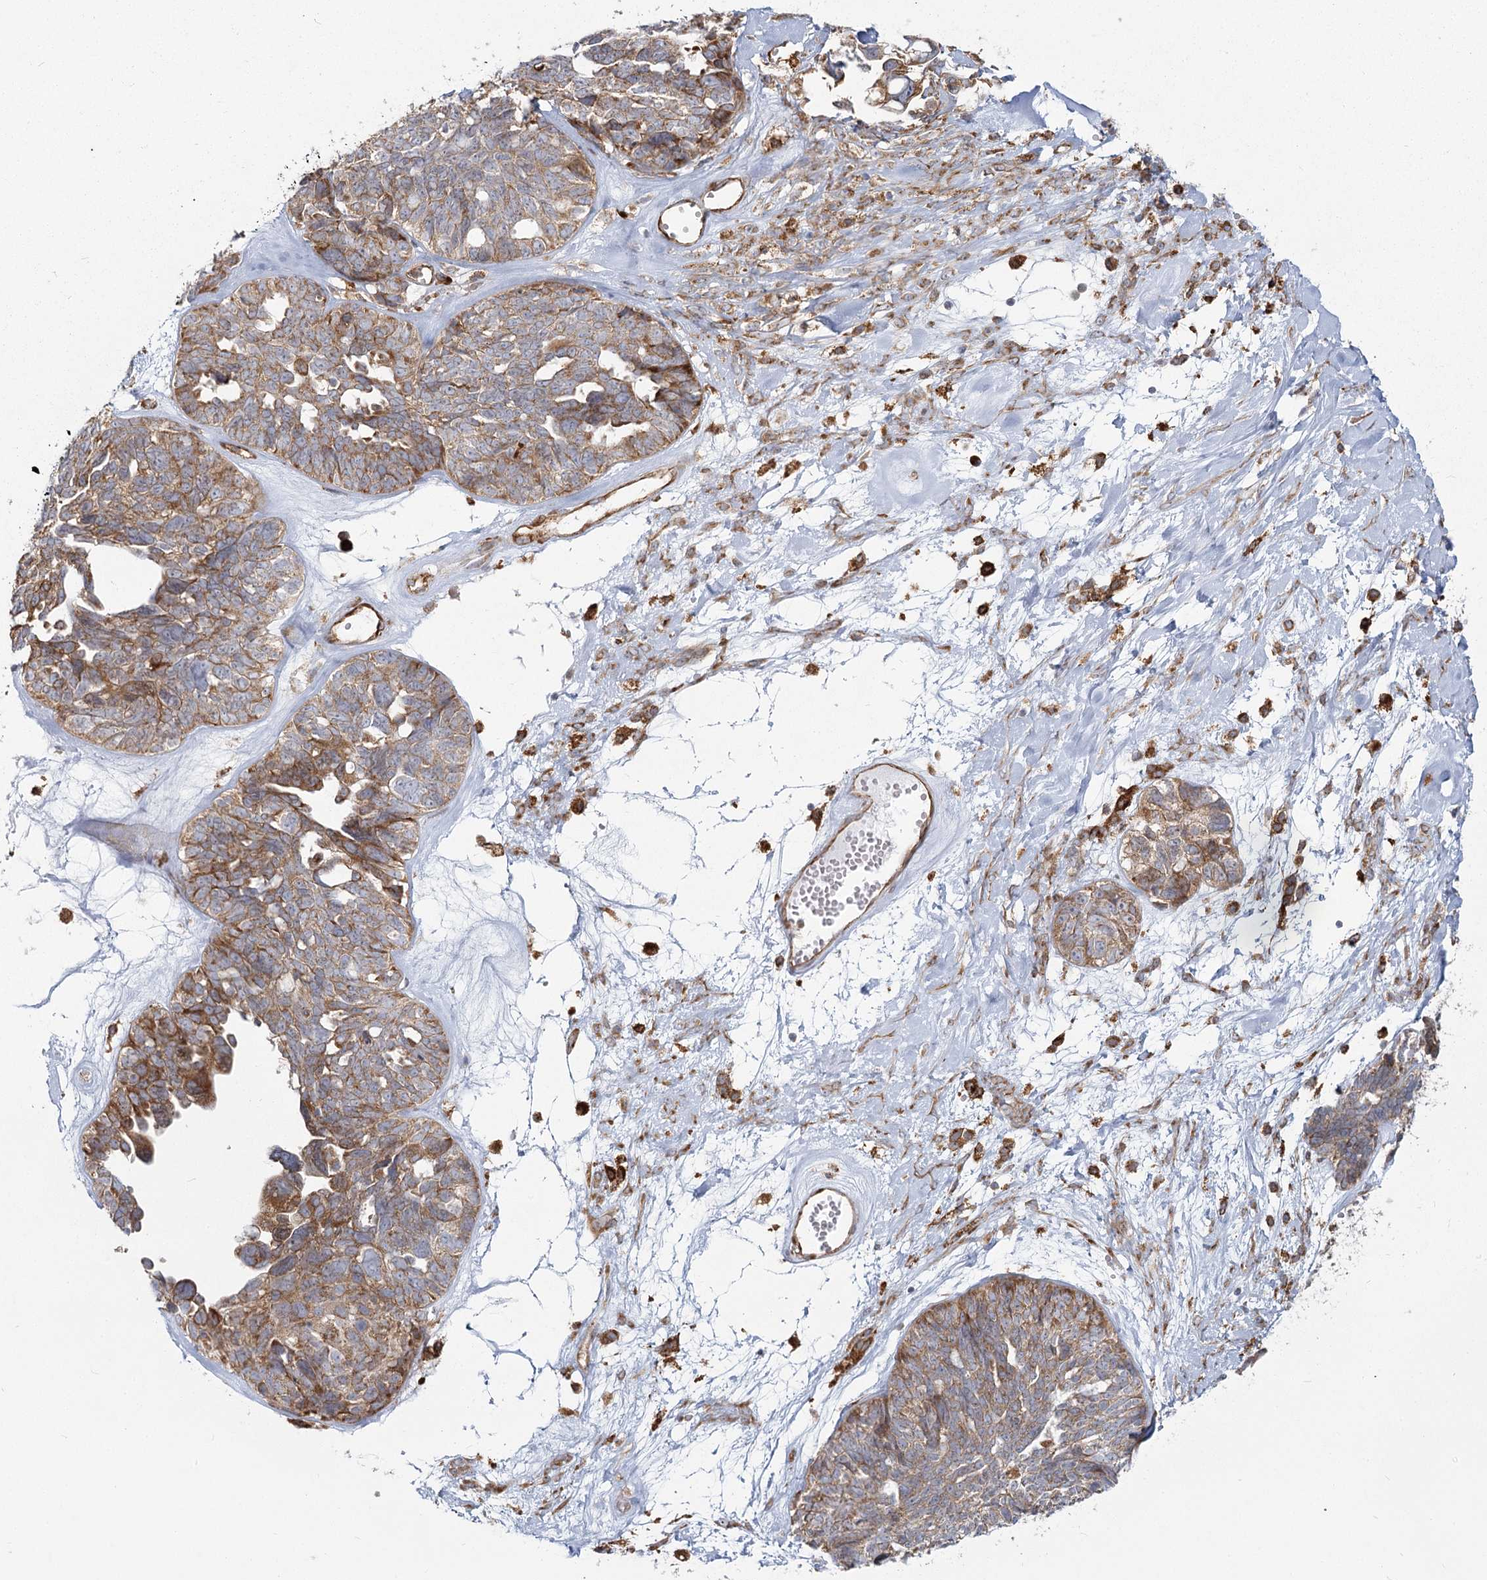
{"staining": {"intensity": "moderate", "quantity": ">75%", "location": "cytoplasmic/membranous"}, "tissue": "ovarian cancer", "cell_type": "Tumor cells", "image_type": "cancer", "snomed": [{"axis": "morphology", "description": "Cystadenocarcinoma, serous, NOS"}, {"axis": "topography", "description": "Ovary"}], "caption": "Brown immunohistochemical staining in human ovarian cancer demonstrates moderate cytoplasmic/membranous staining in about >75% of tumor cells.", "gene": "HARS2", "patient": {"sex": "female", "age": 79}}